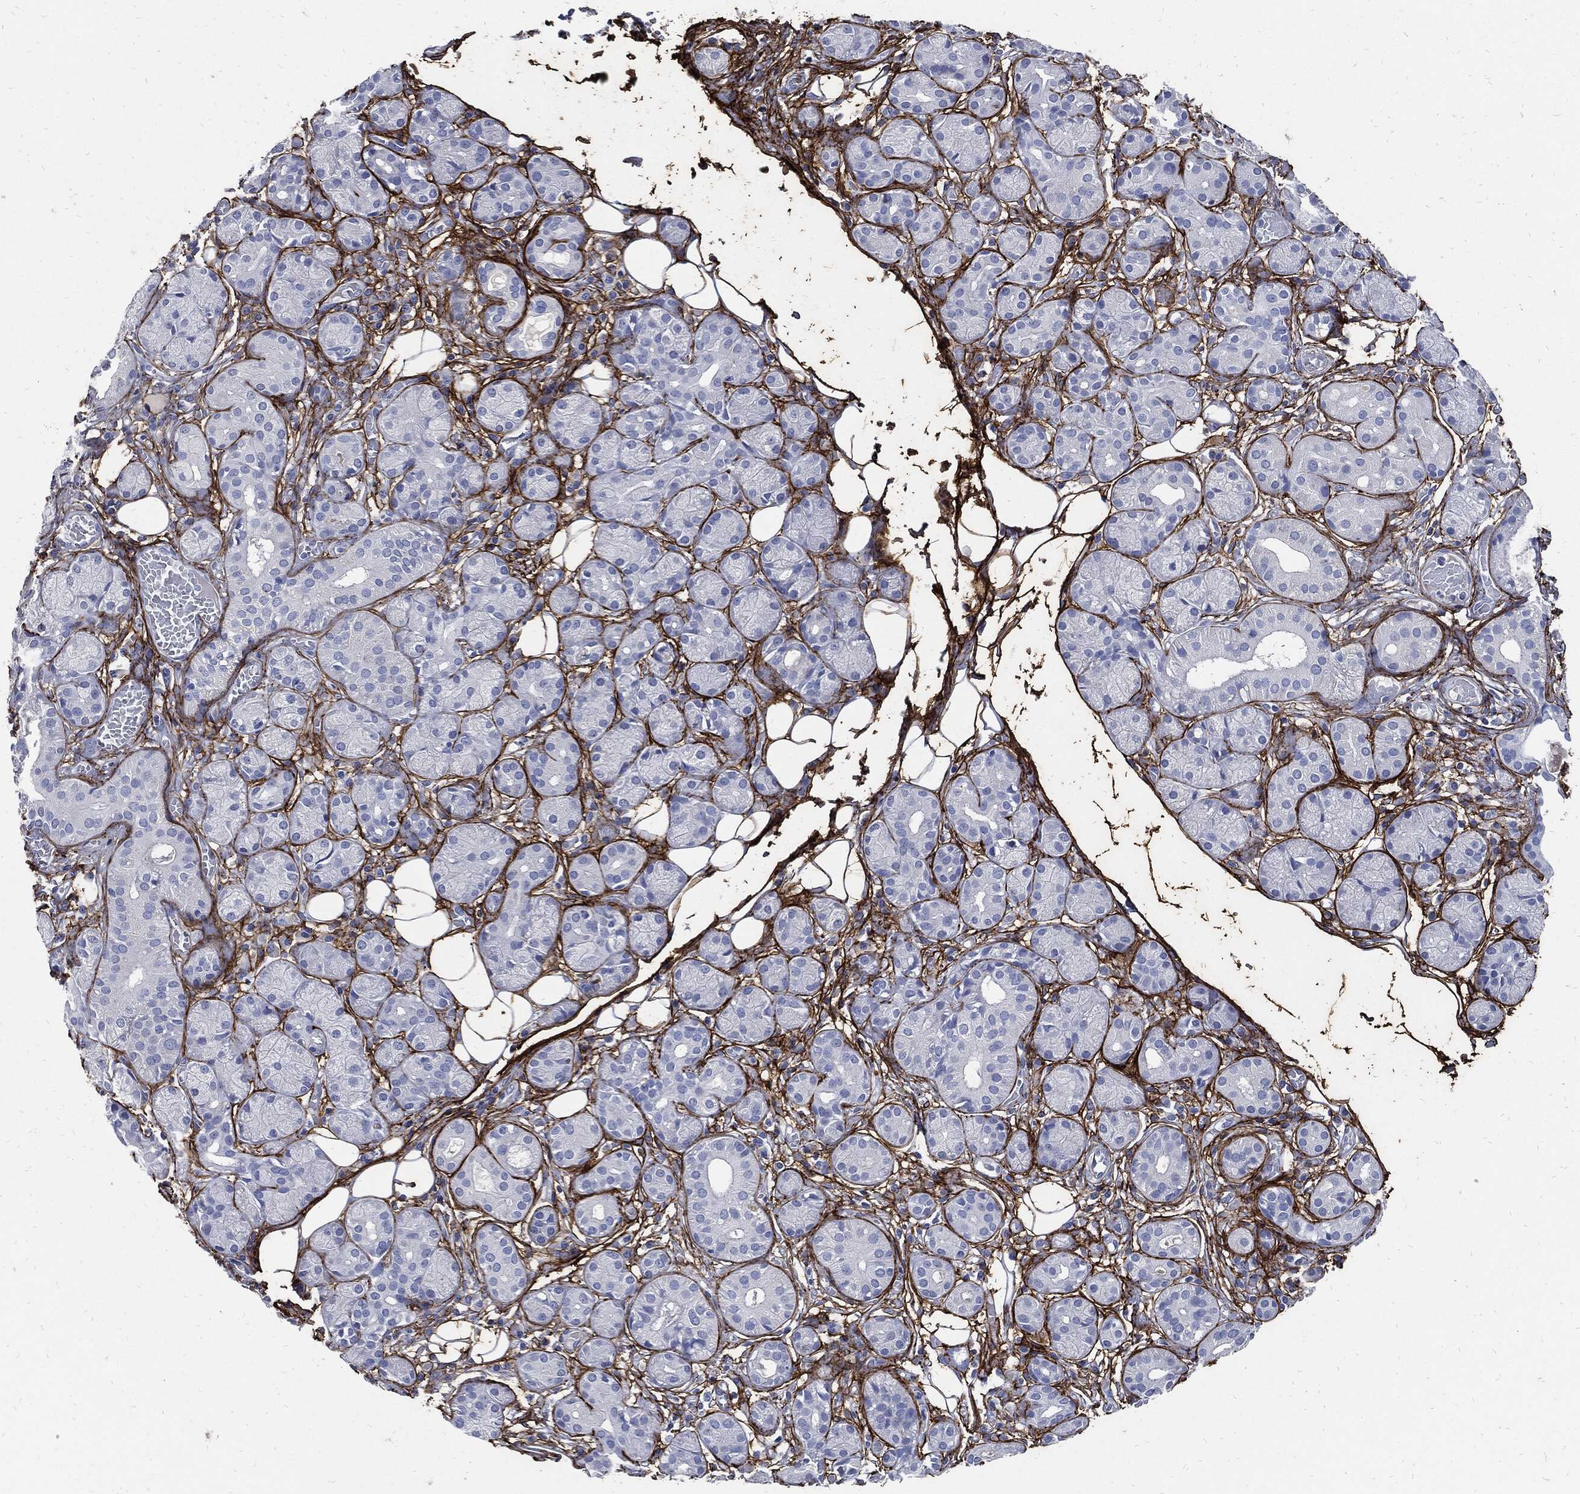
{"staining": {"intensity": "negative", "quantity": "none", "location": "none"}, "tissue": "salivary gland", "cell_type": "Glandular cells", "image_type": "normal", "snomed": [{"axis": "morphology", "description": "Normal tissue, NOS"}, {"axis": "topography", "description": "Salivary gland"}], "caption": "The photomicrograph shows no staining of glandular cells in normal salivary gland.", "gene": "FBN1", "patient": {"sex": "male", "age": 71}}